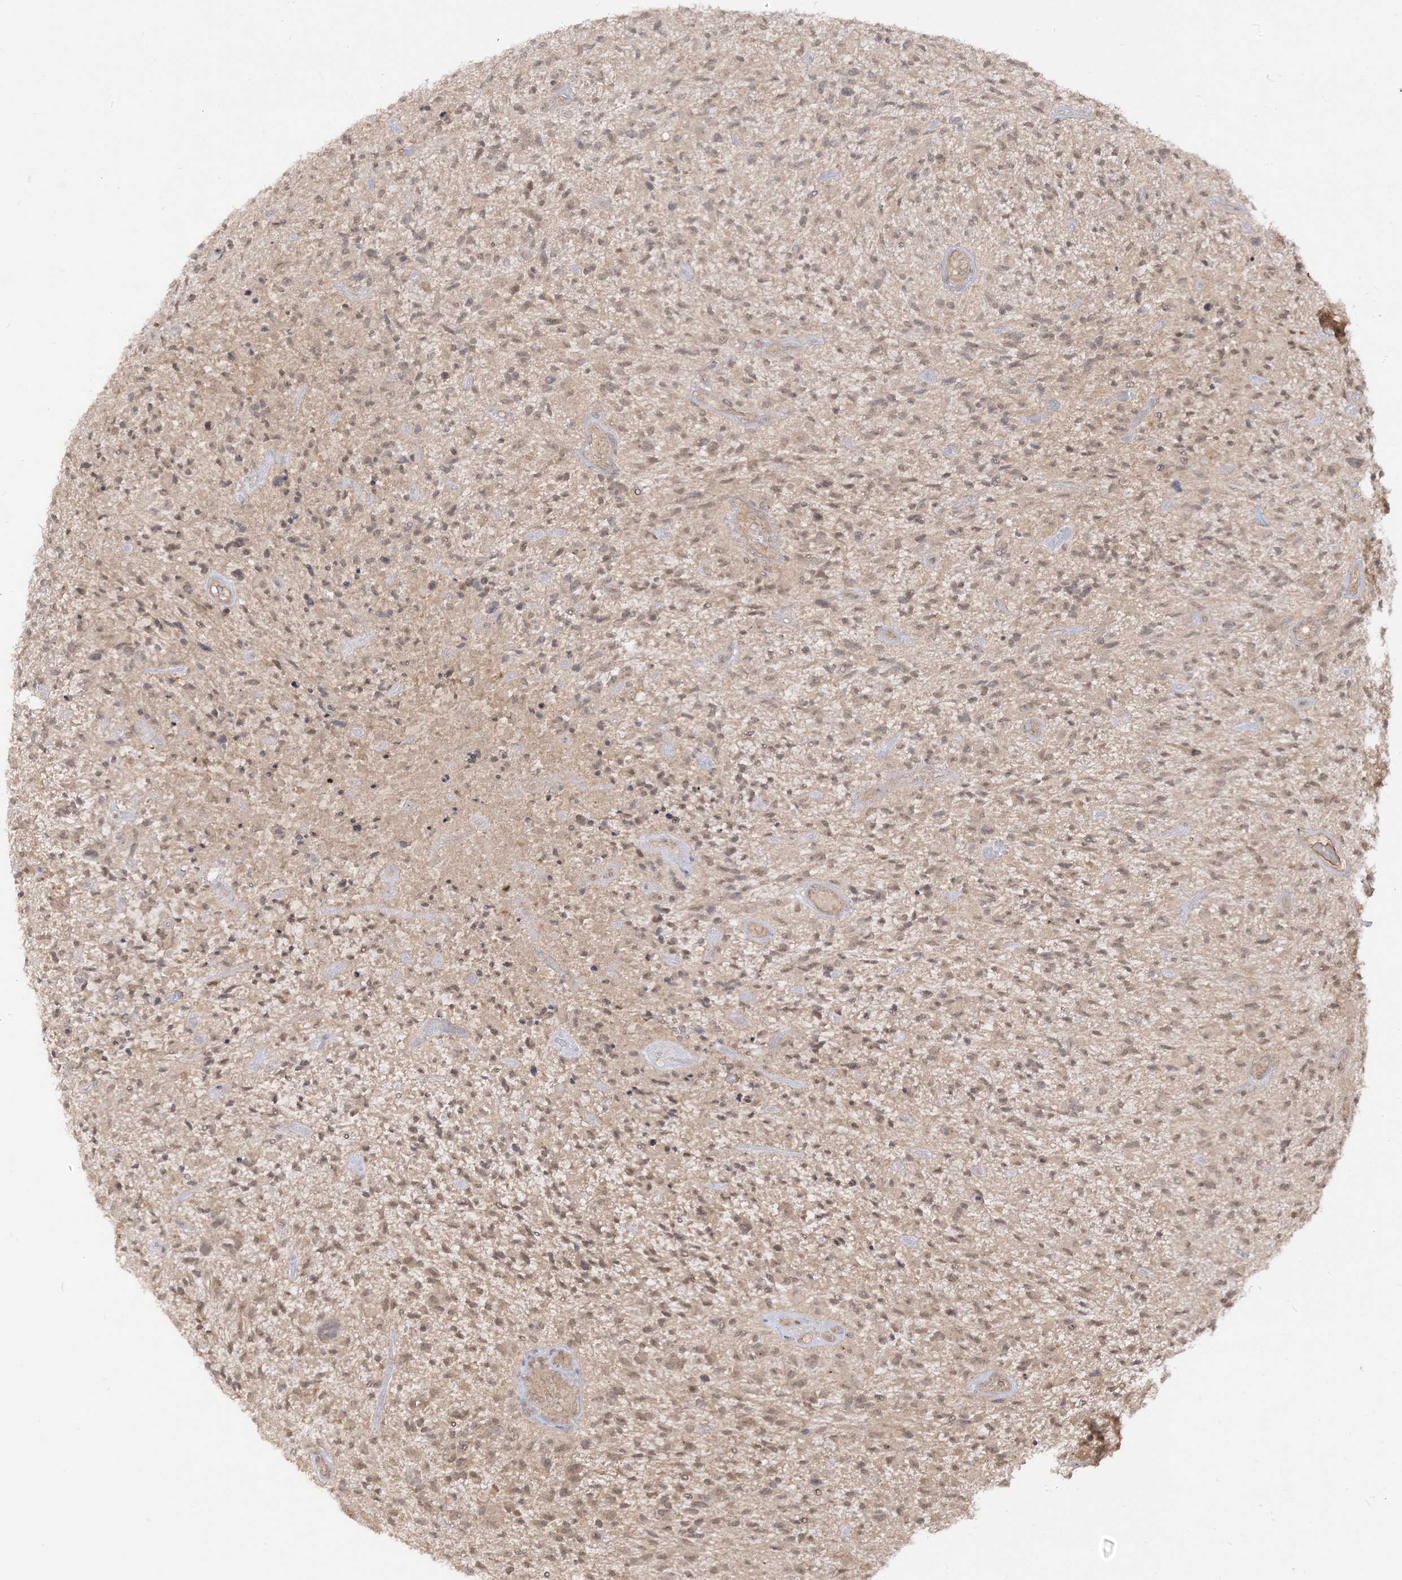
{"staining": {"intensity": "weak", "quantity": "25%-75%", "location": "nuclear"}, "tissue": "glioma", "cell_type": "Tumor cells", "image_type": "cancer", "snomed": [{"axis": "morphology", "description": "Glioma, malignant, High grade"}, {"axis": "topography", "description": "Brain"}], "caption": "IHC micrograph of human high-grade glioma (malignant) stained for a protein (brown), which displays low levels of weak nuclear expression in approximately 25%-75% of tumor cells.", "gene": "TBCC", "patient": {"sex": "male", "age": 47}}